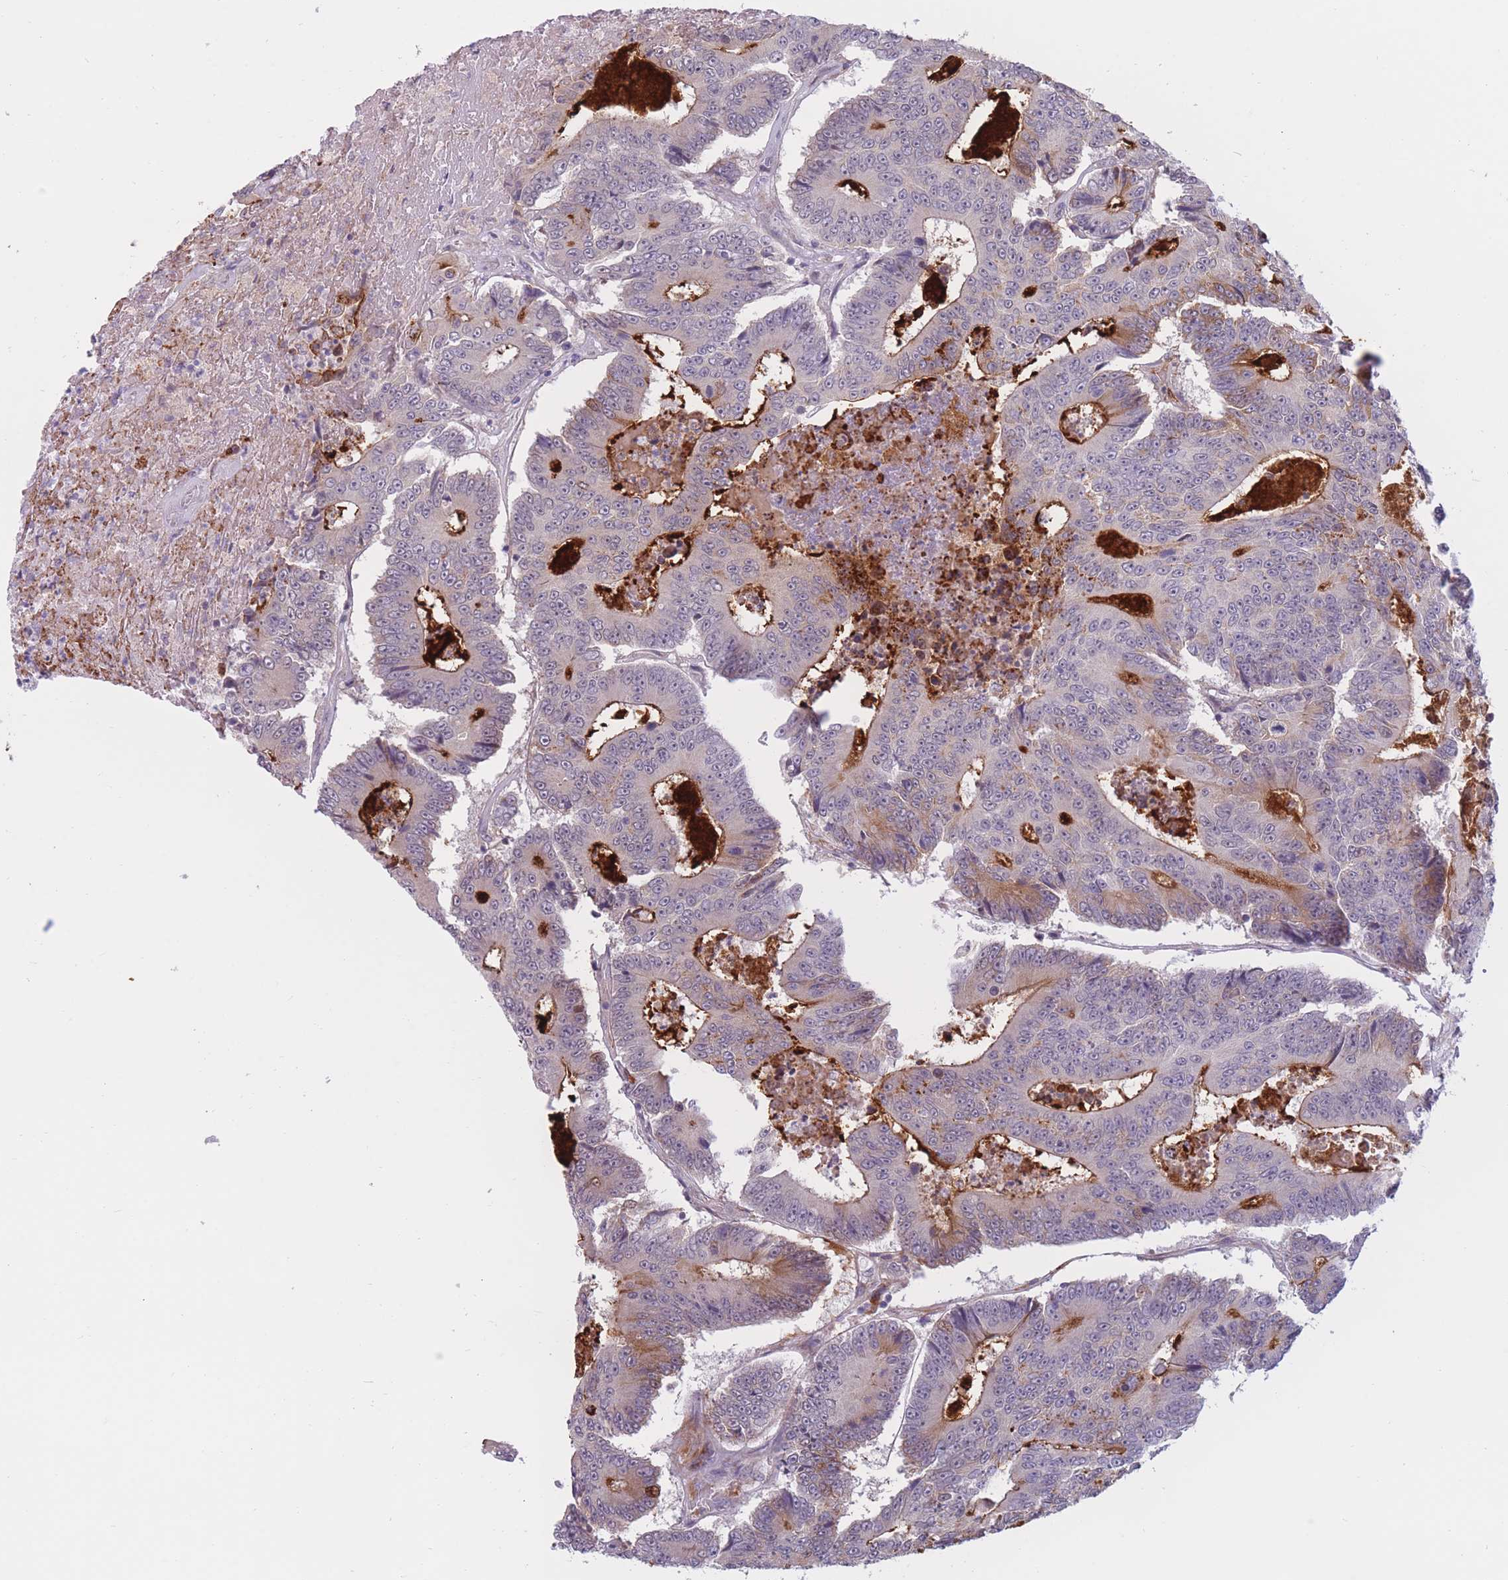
{"staining": {"intensity": "weak", "quantity": "<25%", "location": "cytoplasmic/membranous"}, "tissue": "colorectal cancer", "cell_type": "Tumor cells", "image_type": "cancer", "snomed": [{"axis": "morphology", "description": "Adenocarcinoma, NOS"}, {"axis": "topography", "description": "Colon"}], "caption": "Colorectal cancer (adenocarcinoma) stained for a protein using immunohistochemistry (IHC) shows no staining tumor cells.", "gene": "COL27A1", "patient": {"sex": "male", "age": 83}}